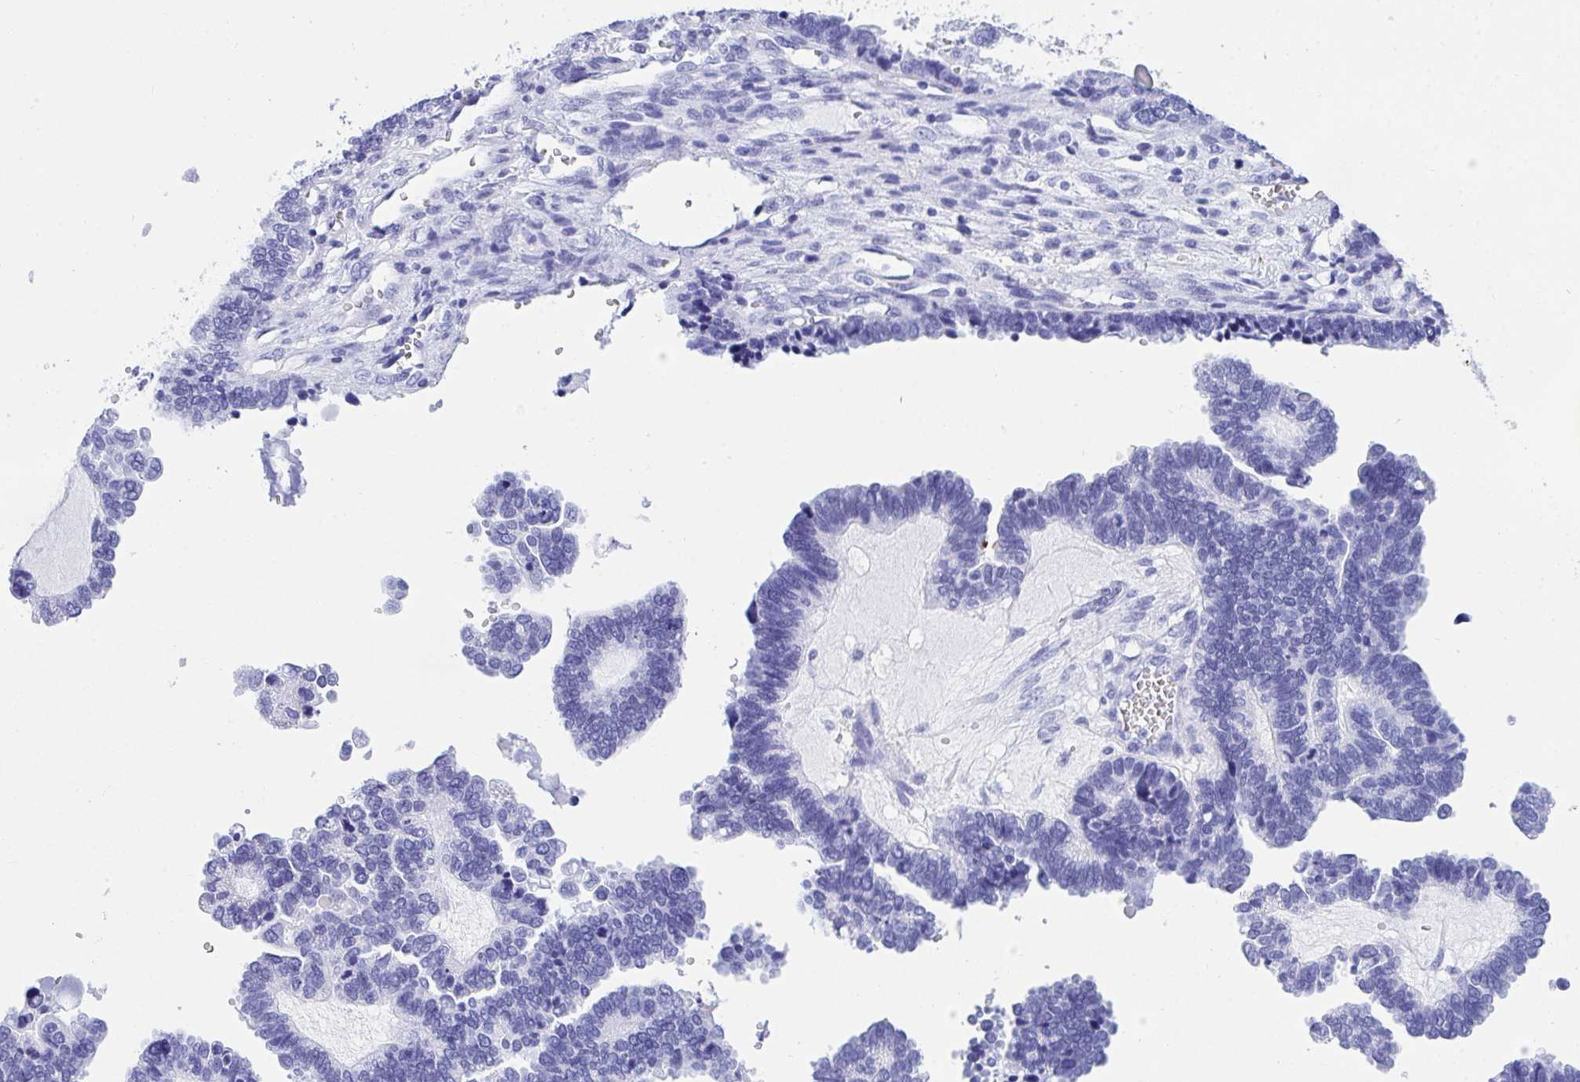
{"staining": {"intensity": "negative", "quantity": "none", "location": "none"}, "tissue": "ovarian cancer", "cell_type": "Tumor cells", "image_type": "cancer", "snomed": [{"axis": "morphology", "description": "Cystadenocarcinoma, serous, NOS"}, {"axis": "topography", "description": "Ovary"}], "caption": "Immunohistochemistry (IHC) photomicrograph of human ovarian cancer (serous cystadenocarcinoma) stained for a protein (brown), which displays no positivity in tumor cells.", "gene": "ANK1", "patient": {"sex": "female", "age": 51}}